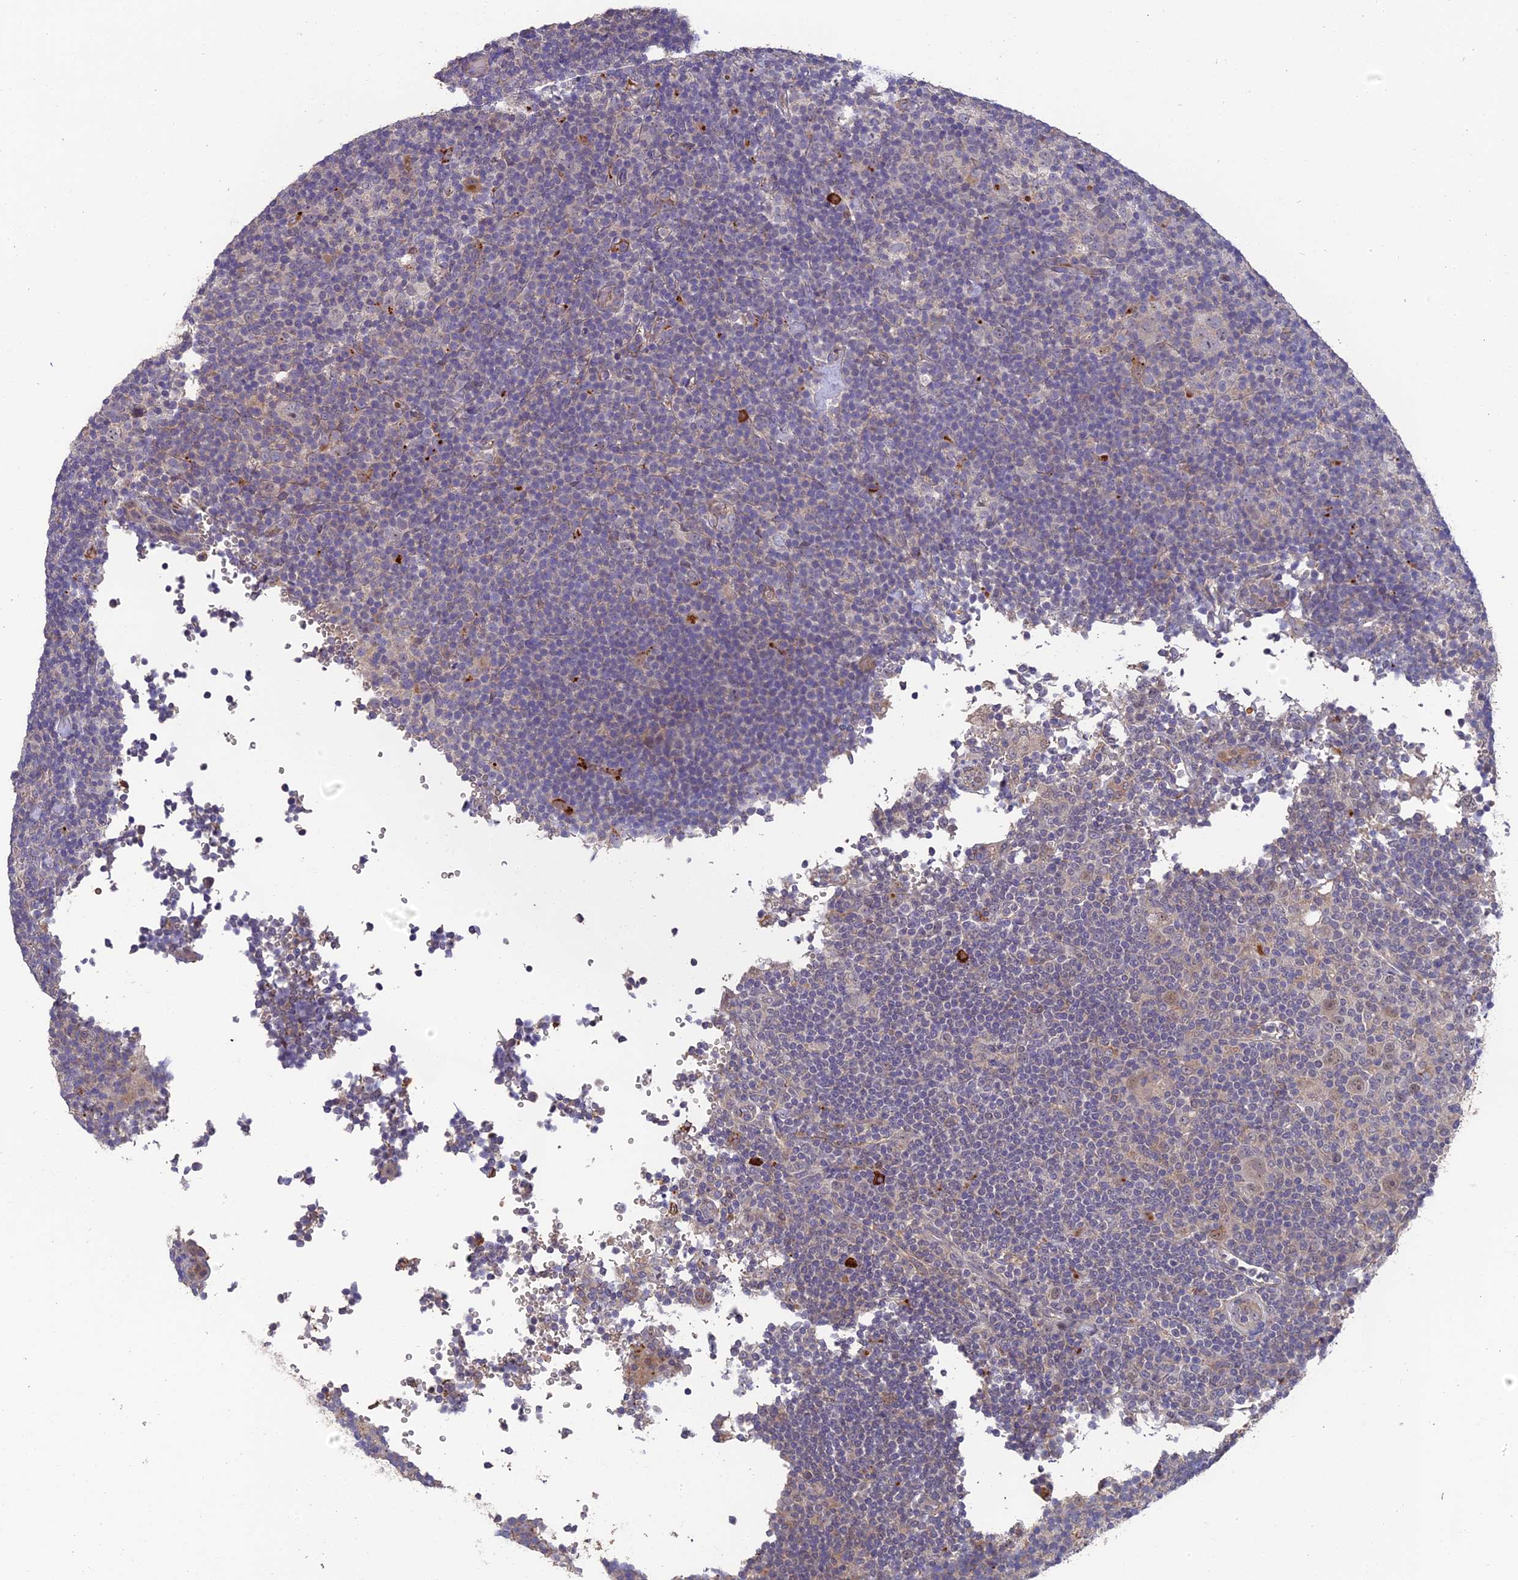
{"staining": {"intensity": "moderate", "quantity": "25%-75%", "location": "nuclear"}, "tissue": "lymphoma", "cell_type": "Tumor cells", "image_type": "cancer", "snomed": [{"axis": "morphology", "description": "Hodgkin's disease, NOS"}, {"axis": "topography", "description": "Lymph node"}], "caption": "Immunohistochemical staining of Hodgkin's disease displays moderate nuclear protein staining in approximately 25%-75% of tumor cells. (Brightfield microscopy of DAB IHC at high magnification).", "gene": "ERMAP", "patient": {"sex": "female", "age": 57}}